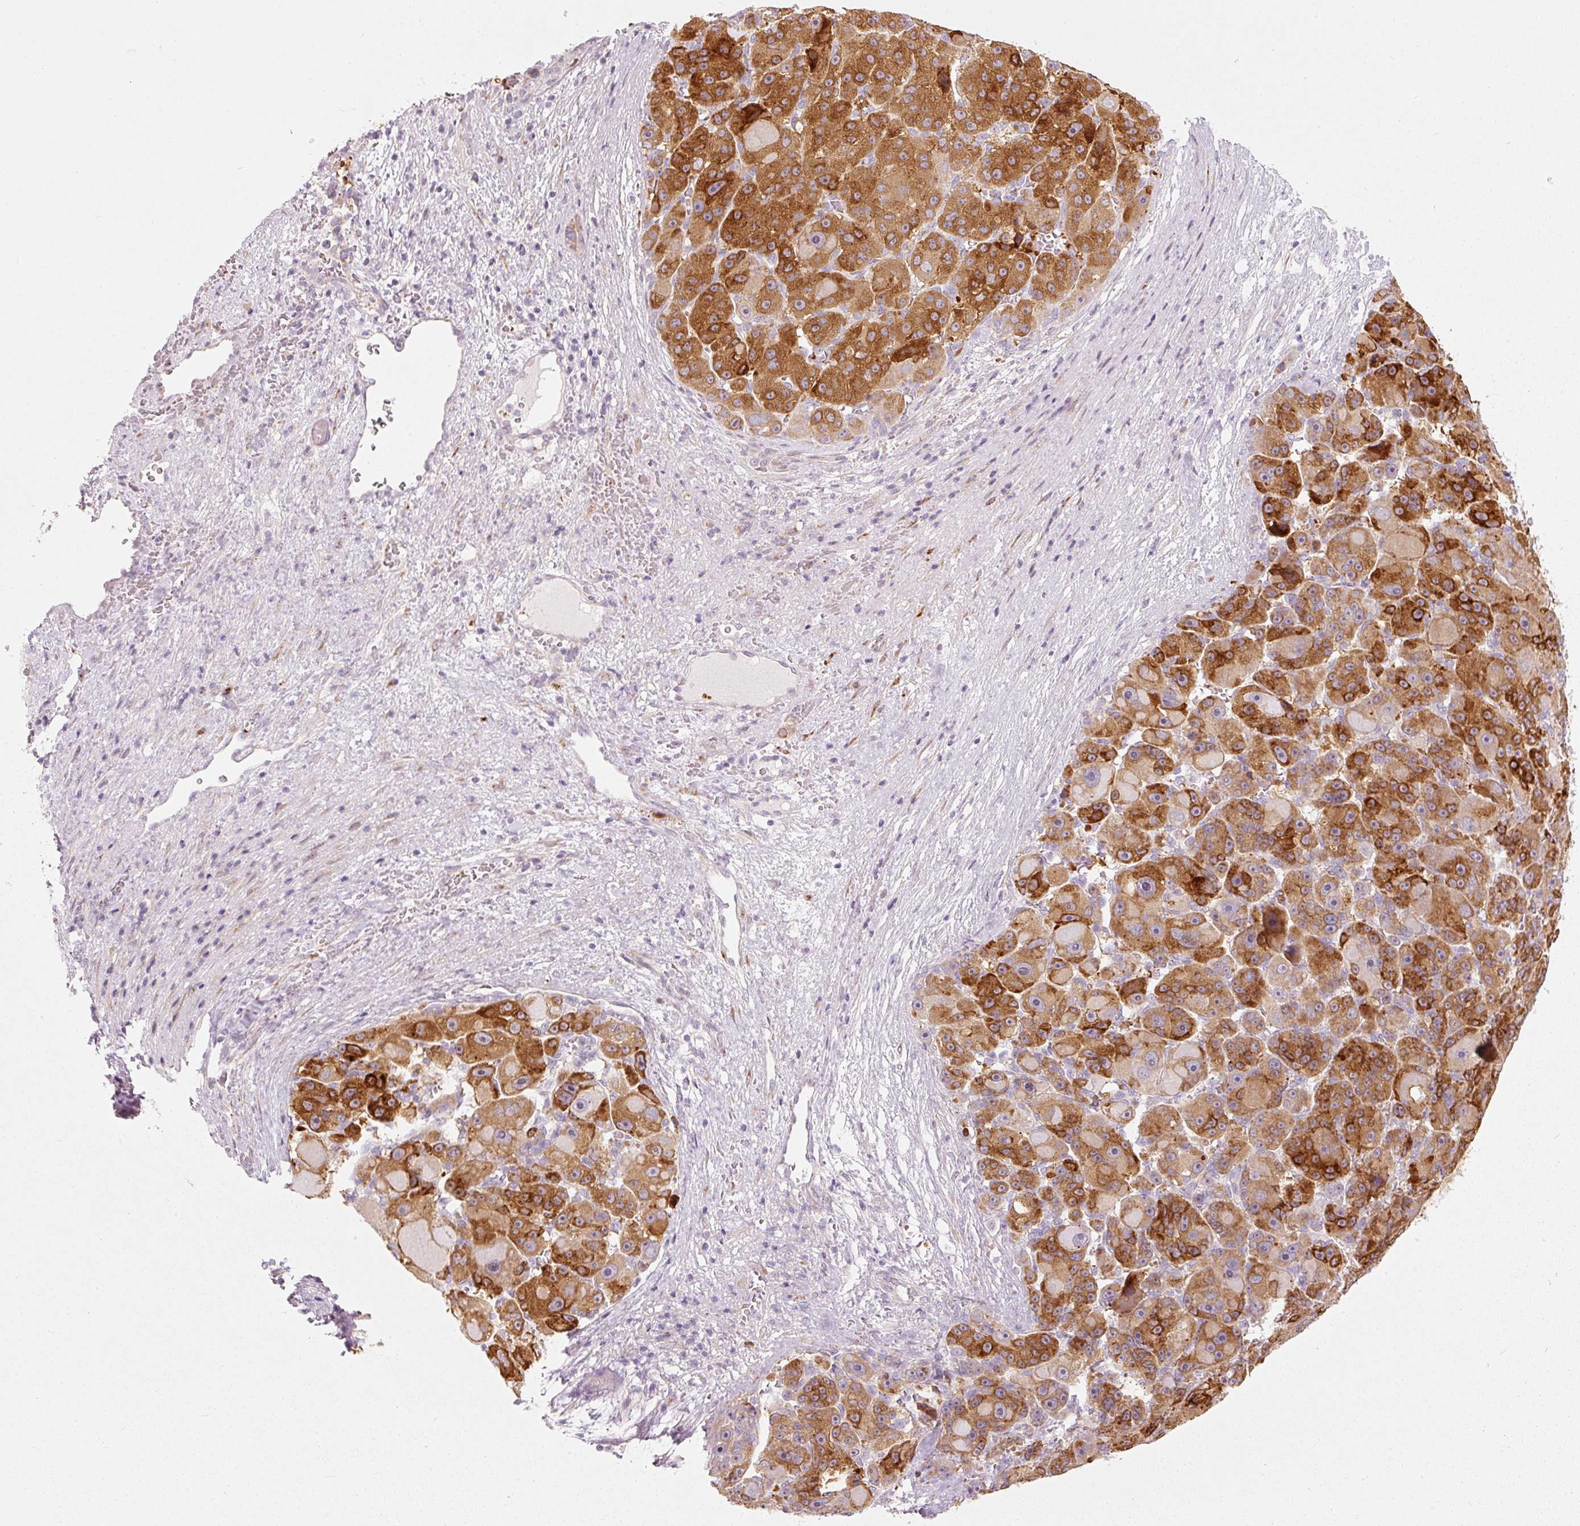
{"staining": {"intensity": "strong", "quantity": ">75%", "location": "cytoplasmic/membranous"}, "tissue": "liver cancer", "cell_type": "Tumor cells", "image_type": "cancer", "snomed": [{"axis": "morphology", "description": "Carcinoma, Hepatocellular, NOS"}, {"axis": "topography", "description": "Liver"}], "caption": "DAB (3,3'-diaminobenzidine) immunohistochemical staining of human liver cancer reveals strong cytoplasmic/membranous protein positivity in approximately >75% of tumor cells.", "gene": "SLC20A1", "patient": {"sex": "male", "age": 76}}